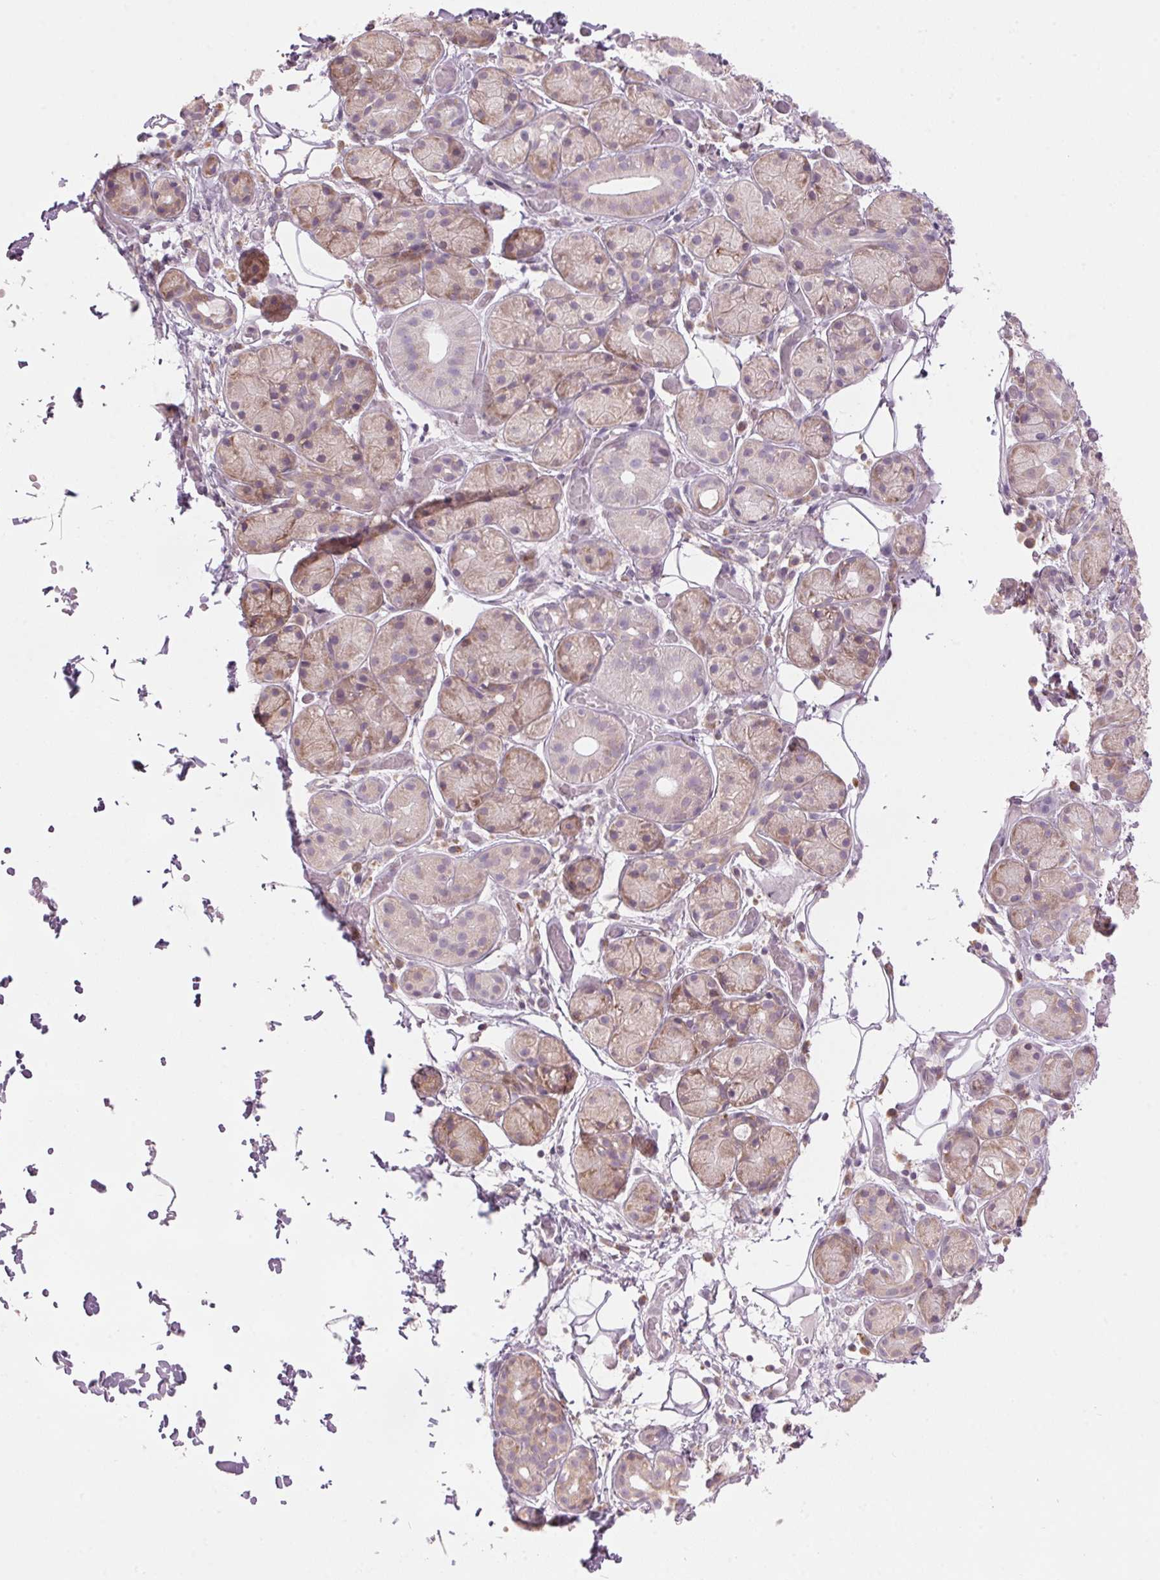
{"staining": {"intensity": "weak", "quantity": "25%-75%", "location": "cytoplasmic/membranous"}, "tissue": "salivary gland", "cell_type": "Glandular cells", "image_type": "normal", "snomed": [{"axis": "morphology", "description": "Normal tissue, NOS"}, {"axis": "topography", "description": "Salivary gland"}, {"axis": "topography", "description": "Peripheral nerve tissue"}], "caption": "Brown immunohistochemical staining in unremarkable human salivary gland exhibits weak cytoplasmic/membranous staining in about 25%-75% of glandular cells.", "gene": "GNMT", "patient": {"sex": "male", "age": 71}}